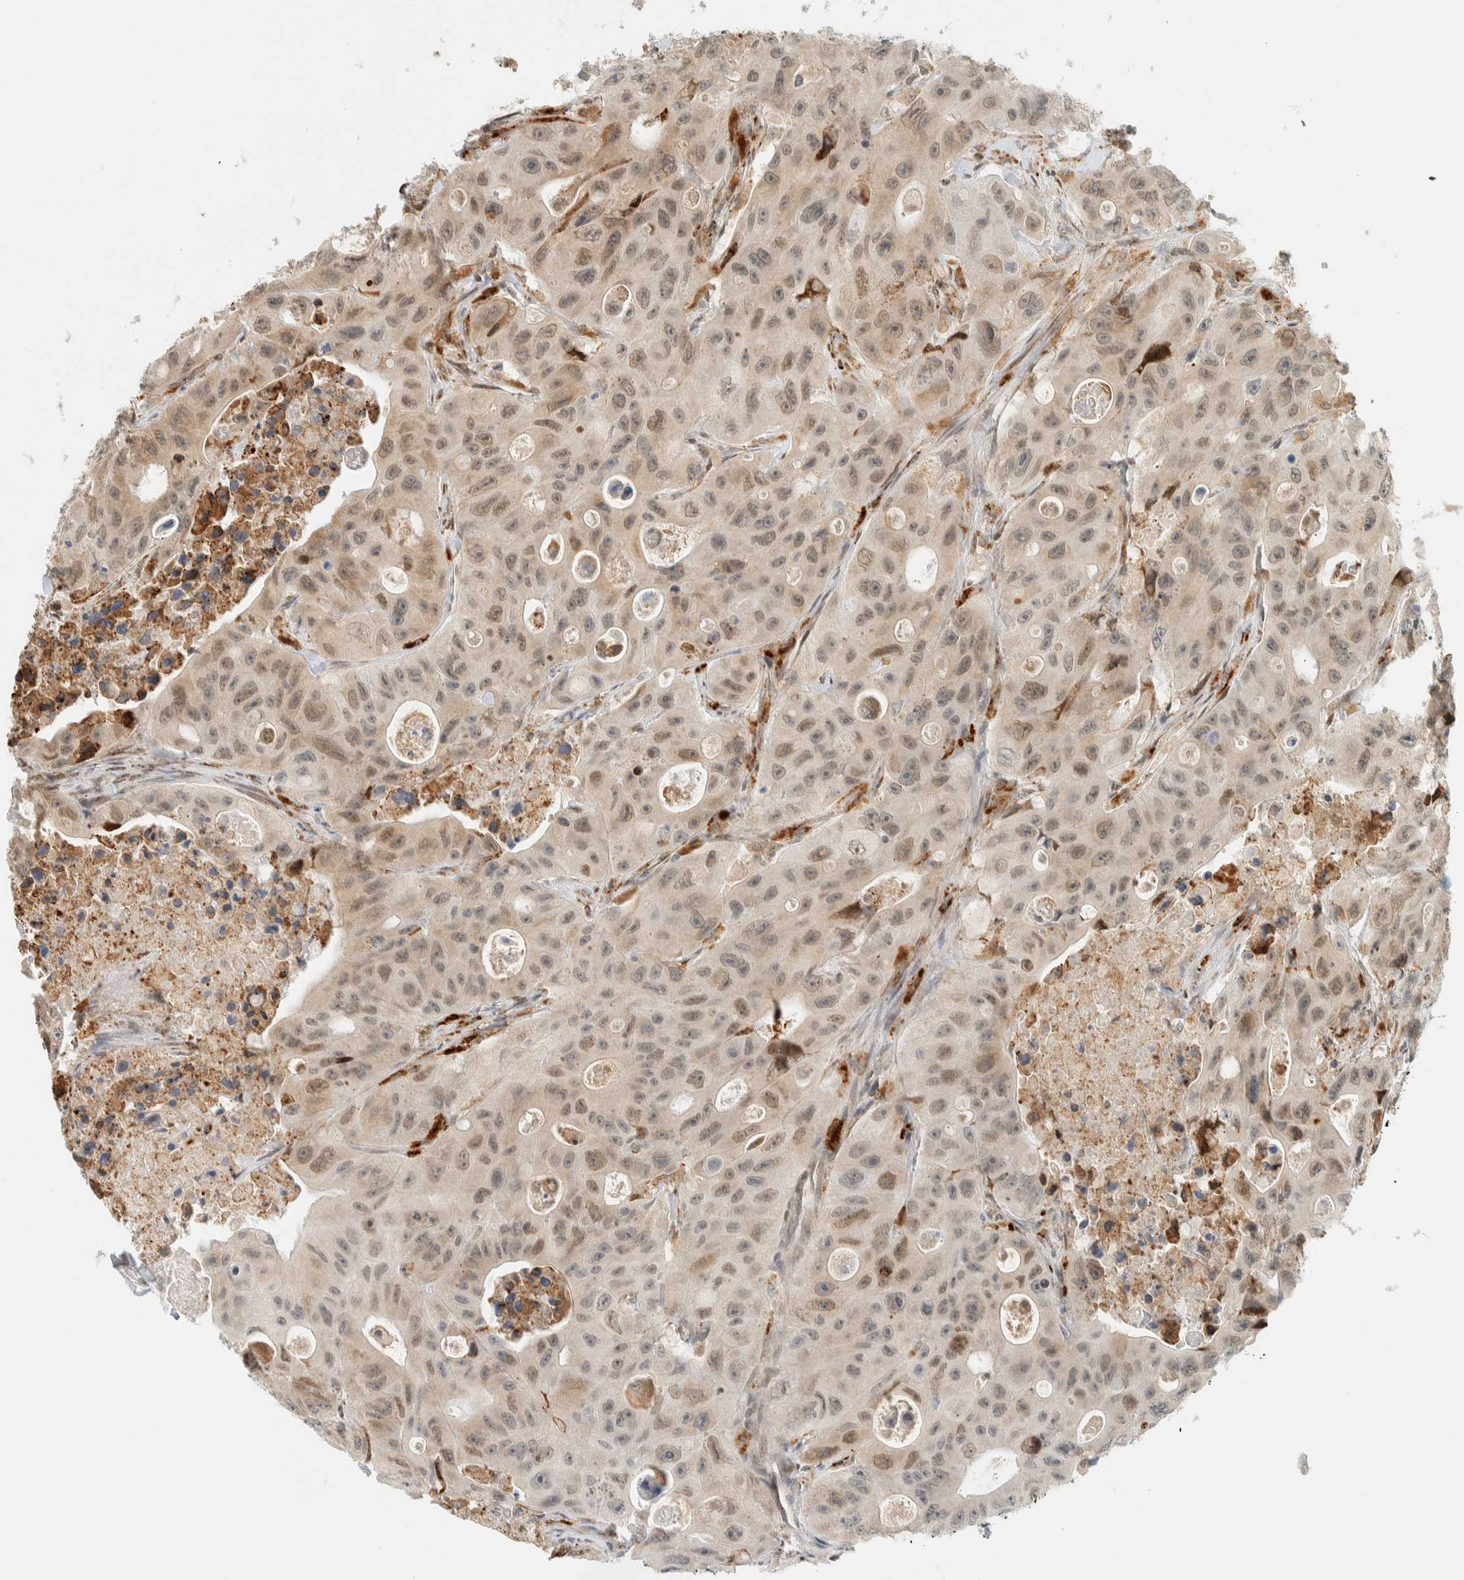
{"staining": {"intensity": "weak", "quantity": "25%-75%", "location": "nuclear"}, "tissue": "colorectal cancer", "cell_type": "Tumor cells", "image_type": "cancer", "snomed": [{"axis": "morphology", "description": "Adenocarcinoma, NOS"}, {"axis": "topography", "description": "Colon"}], "caption": "Human colorectal cancer (adenocarcinoma) stained with a brown dye demonstrates weak nuclear positive positivity in about 25%-75% of tumor cells.", "gene": "ITPRID1", "patient": {"sex": "female", "age": 46}}